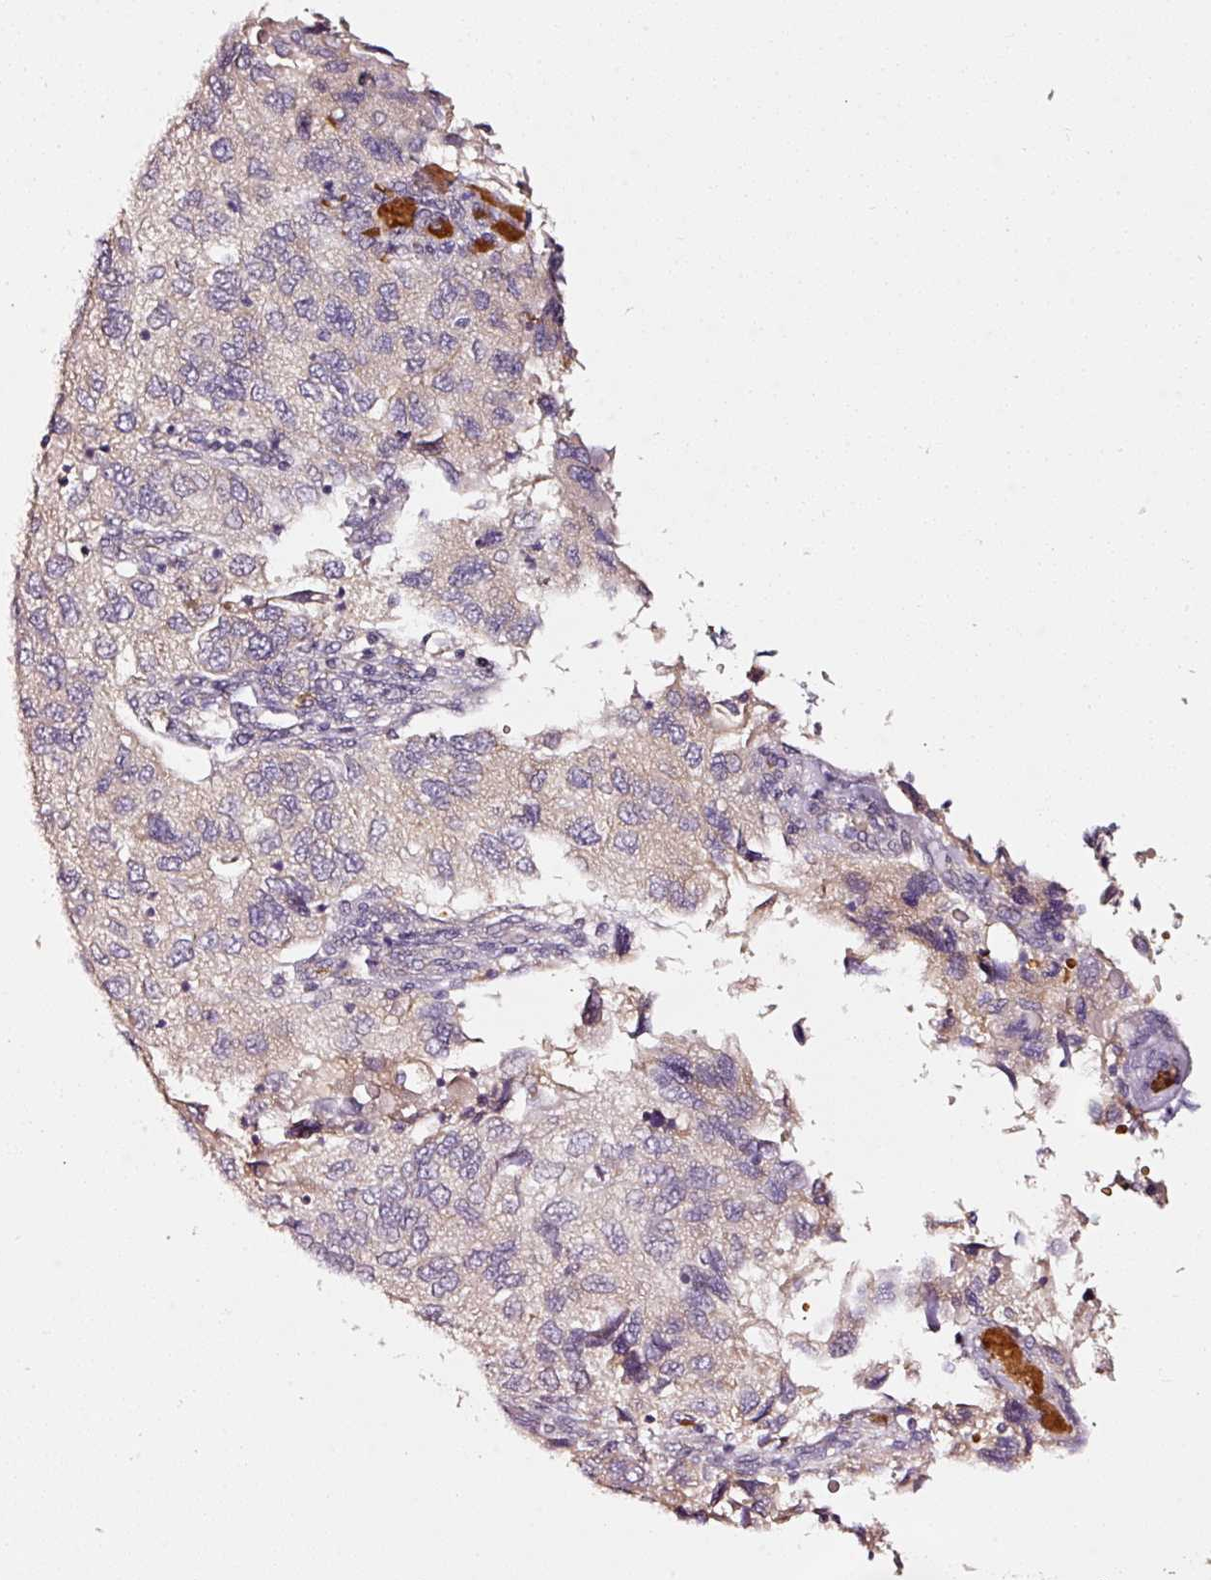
{"staining": {"intensity": "negative", "quantity": "none", "location": "none"}, "tissue": "endometrial cancer", "cell_type": "Tumor cells", "image_type": "cancer", "snomed": [{"axis": "morphology", "description": "Carcinoma, NOS"}, {"axis": "topography", "description": "Uterus"}], "caption": "Immunohistochemistry histopathology image of endometrial cancer stained for a protein (brown), which displays no staining in tumor cells.", "gene": "ZNF460", "patient": {"sex": "female", "age": 76}}